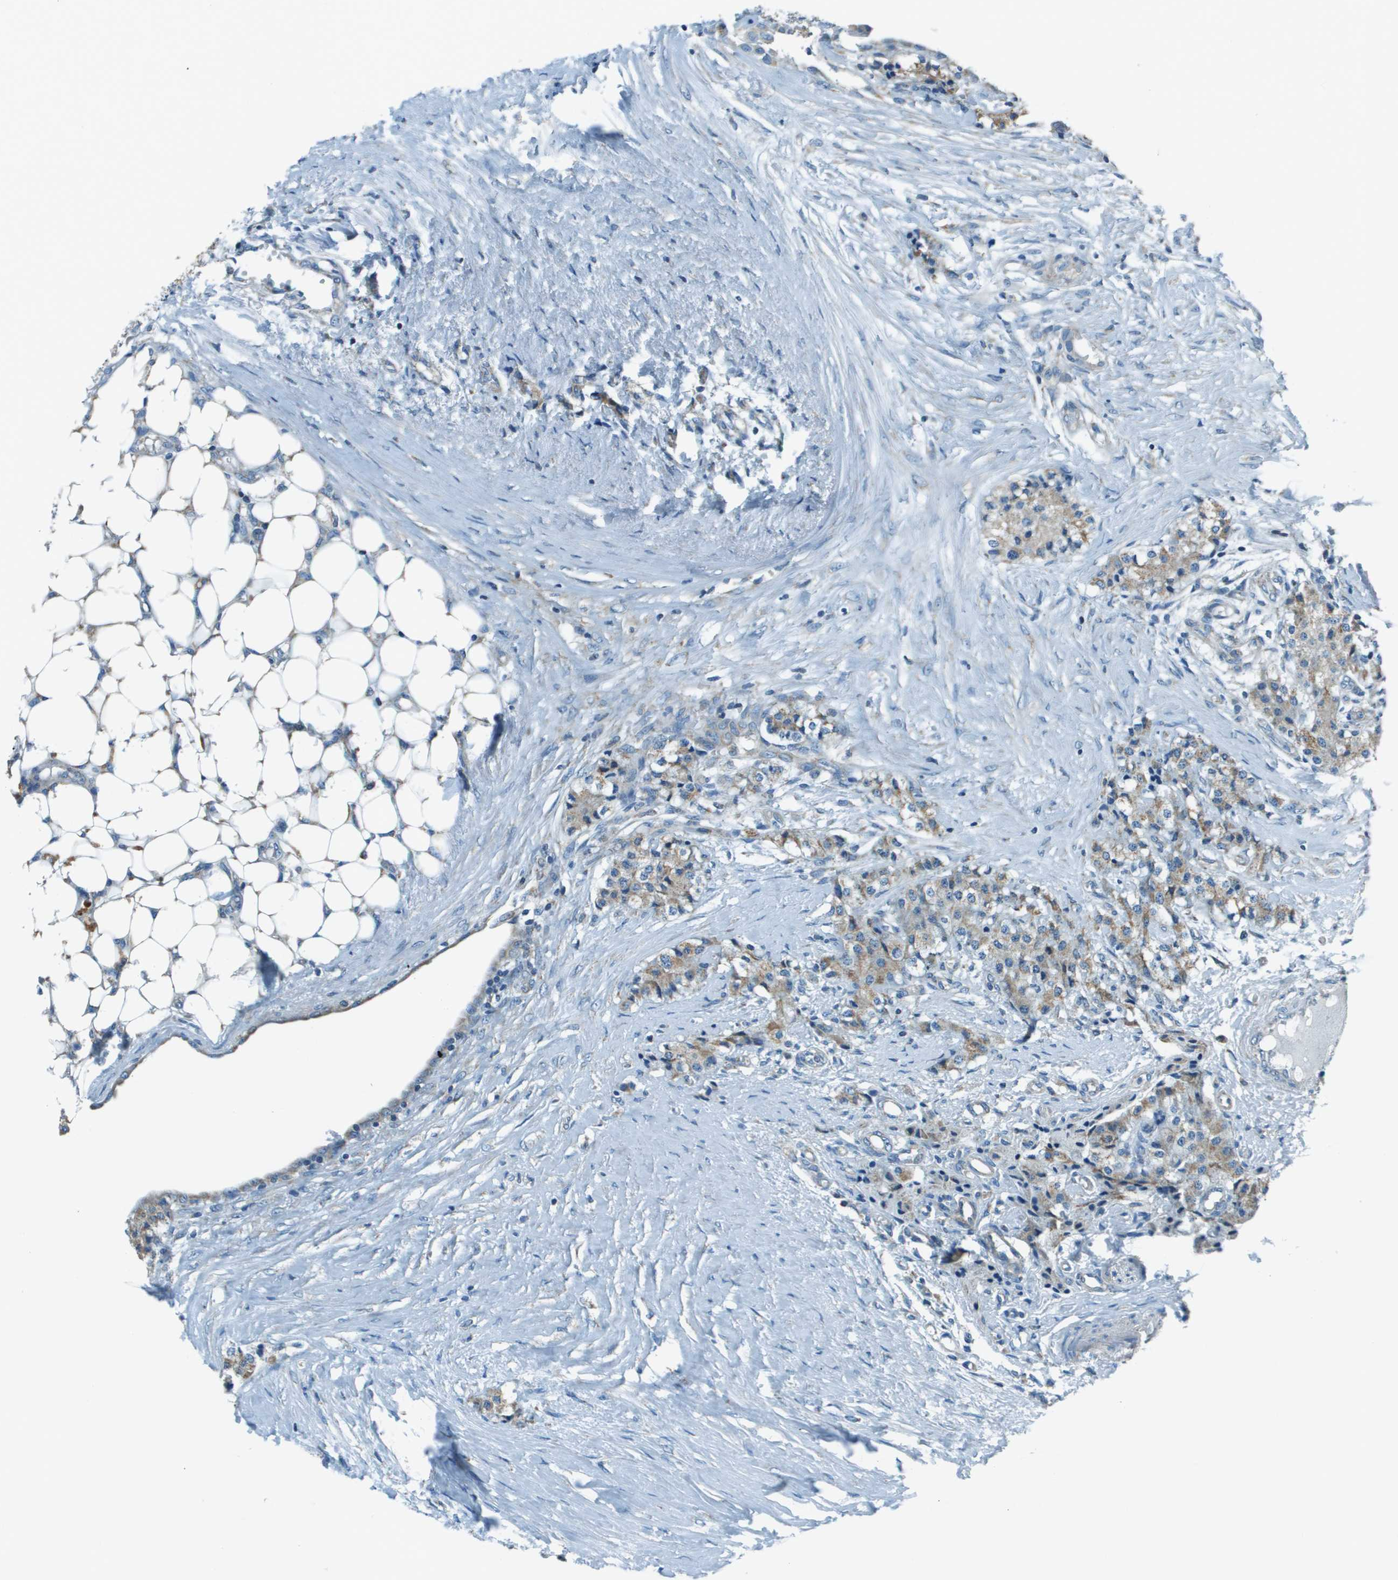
{"staining": {"intensity": "weak", "quantity": "25%-75%", "location": "cytoplasmic/membranous"}, "tissue": "carcinoid", "cell_type": "Tumor cells", "image_type": "cancer", "snomed": [{"axis": "morphology", "description": "Carcinoid, malignant, NOS"}, {"axis": "topography", "description": "Colon"}], "caption": "Immunohistochemistry (IHC) of carcinoid reveals low levels of weak cytoplasmic/membranous staining in about 25%-75% of tumor cells. The staining was performed using DAB to visualize the protein expression in brown, while the nuclei were stained in blue with hematoxylin (Magnification: 20x).", "gene": "TMEM51", "patient": {"sex": "female", "age": 52}}